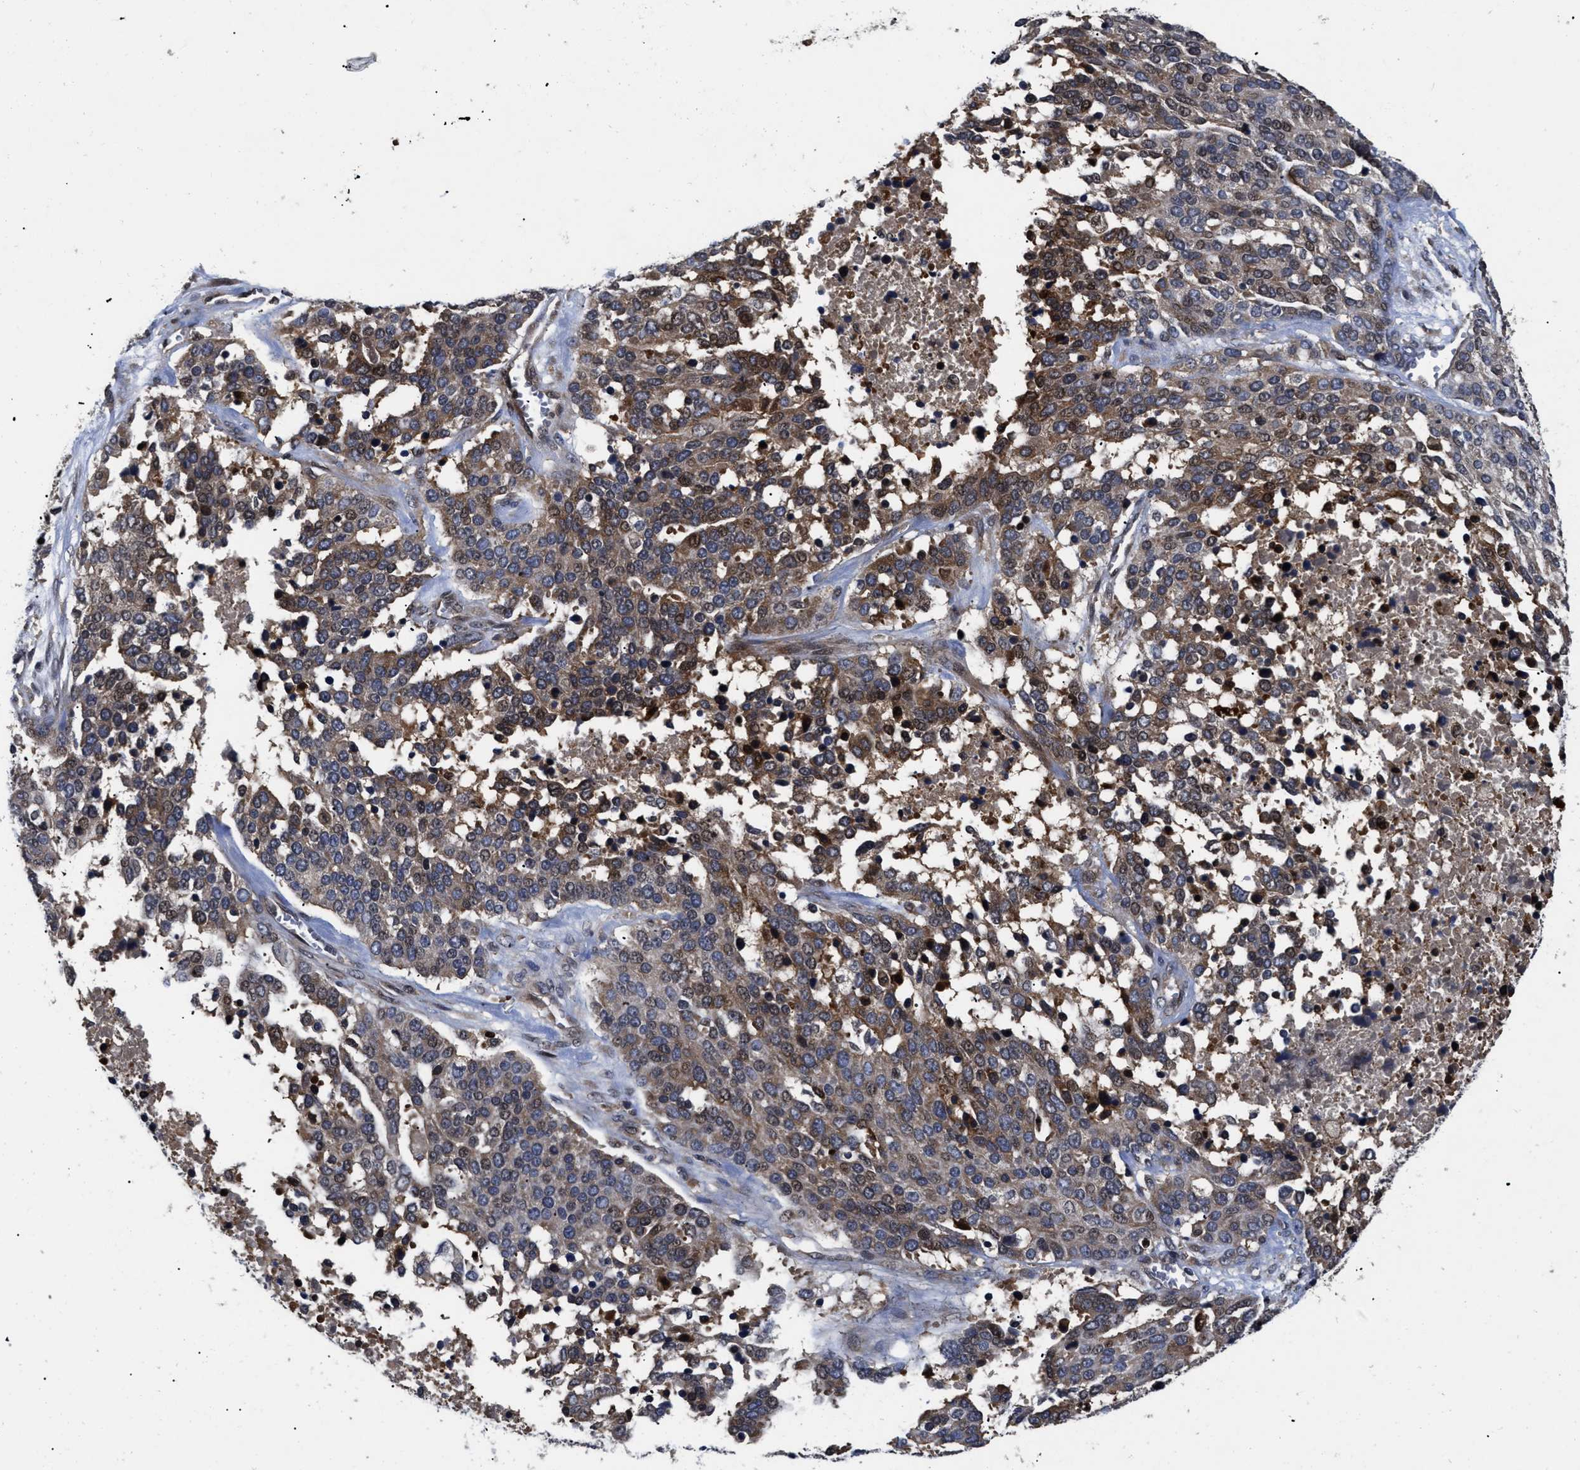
{"staining": {"intensity": "moderate", "quantity": "25%-75%", "location": "cytoplasmic/membranous,nuclear"}, "tissue": "ovarian cancer", "cell_type": "Tumor cells", "image_type": "cancer", "snomed": [{"axis": "morphology", "description": "Cystadenocarcinoma, serous, NOS"}, {"axis": "topography", "description": "Ovary"}], "caption": "Immunohistochemical staining of ovarian cancer (serous cystadenocarcinoma) displays medium levels of moderate cytoplasmic/membranous and nuclear protein staining in about 25%-75% of tumor cells. The protein is stained brown, and the nuclei are stained in blue (DAB IHC with brightfield microscopy, high magnification).", "gene": "FAM200A", "patient": {"sex": "female", "age": 44}}